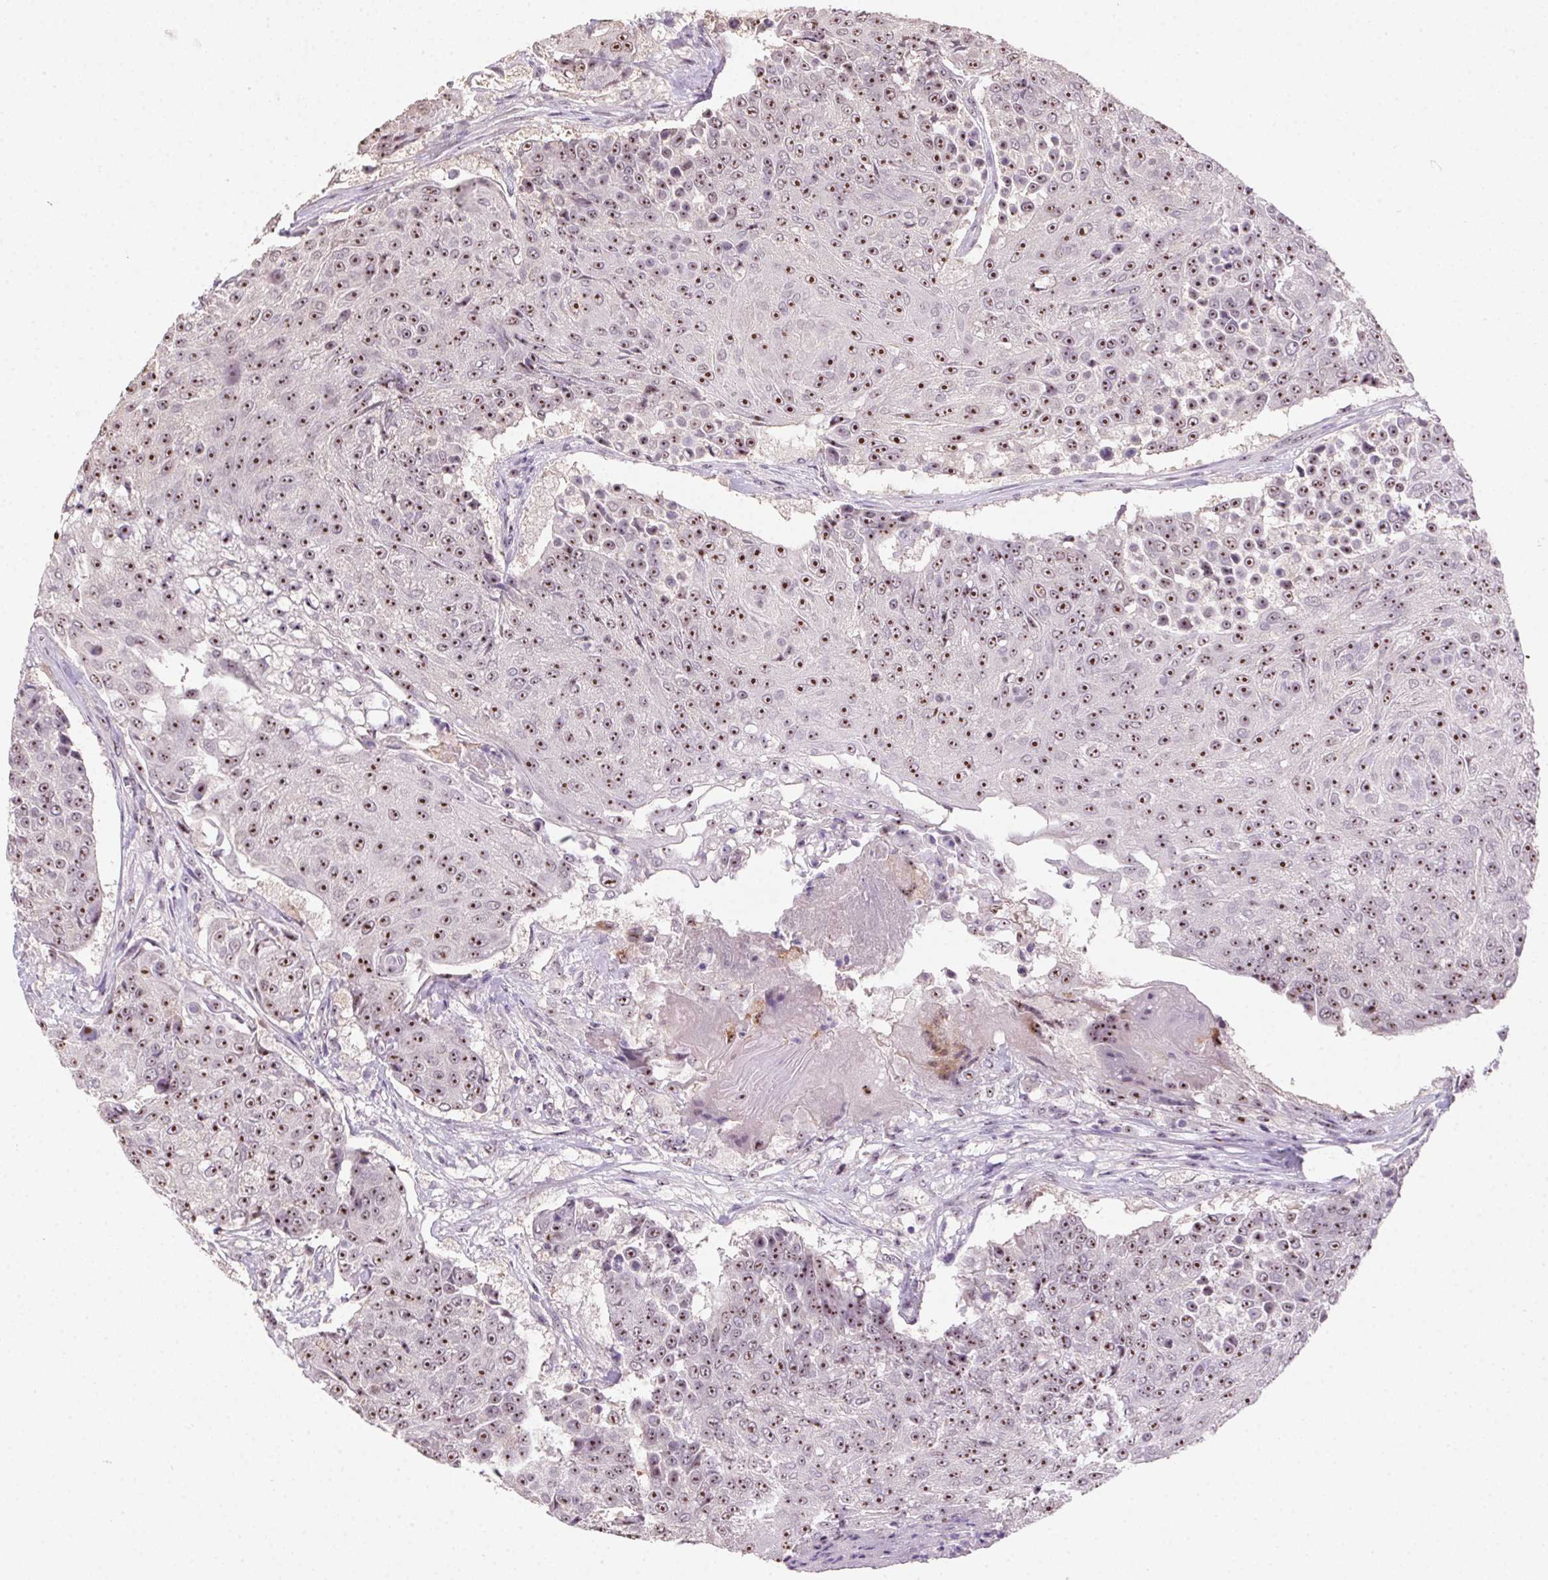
{"staining": {"intensity": "moderate", "quantity": ">75%", "location": "nuclear"}, "tissue": "urothelial cancer", "cell_type": "Tumor cells", "image_type": "cancer", "snomed": [{"axis": "morphology", "description": "Urothelial carcinoma, High grade"}, {"axis": "topography", "description": "Urinary bladder"}], "caption": "This is an image of immunohistochemistry (IHC) staining of urothelial cancer, which shows moderate expression in the nuclear of tumor cells.", "gene": "BATF2", "patient": {"sex": "female", "age": 63}}